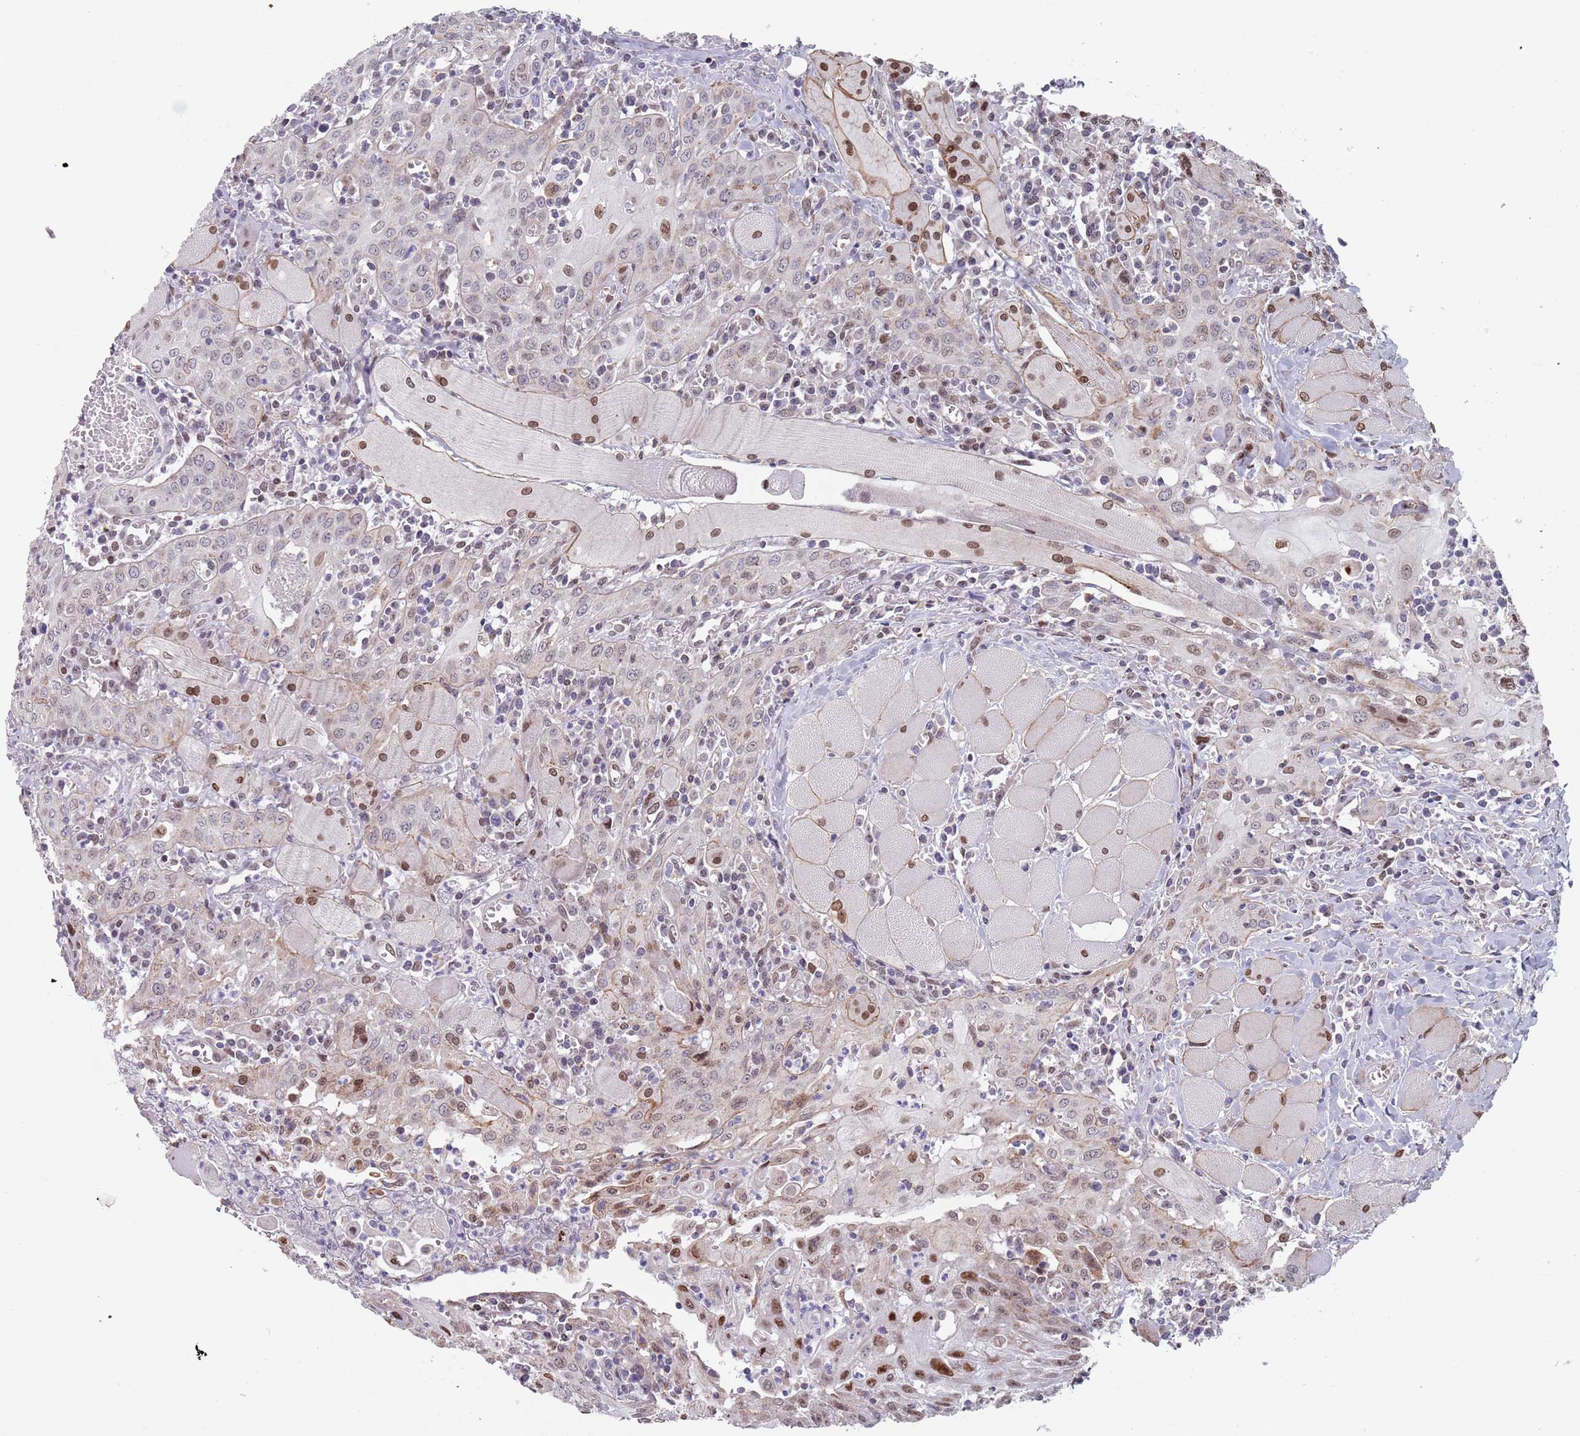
{"staining": {"intensity": "weak", "quantity": "<25%", "location": "nuclear"}, "tissue": "head and neck cancer", "cell_type": "Tumor cells", "image_type": "cancer", "snomed": [{"axis": "morphology", "description": "Squamous cell carcinoma, NOS"}, {"axis": "topography", "description": "Oral tissue"}, {"axis": "topography", "description": "Head-Neck"}], "caption": "Immunohistochemistry (IHC) image of squamous cell carcinoma (head and neck) stained for a protein (brown), which exhibits no positivity in tumor cells.", "gene": "MFSD12", "patient": {"sex": "female", "age": 70}}